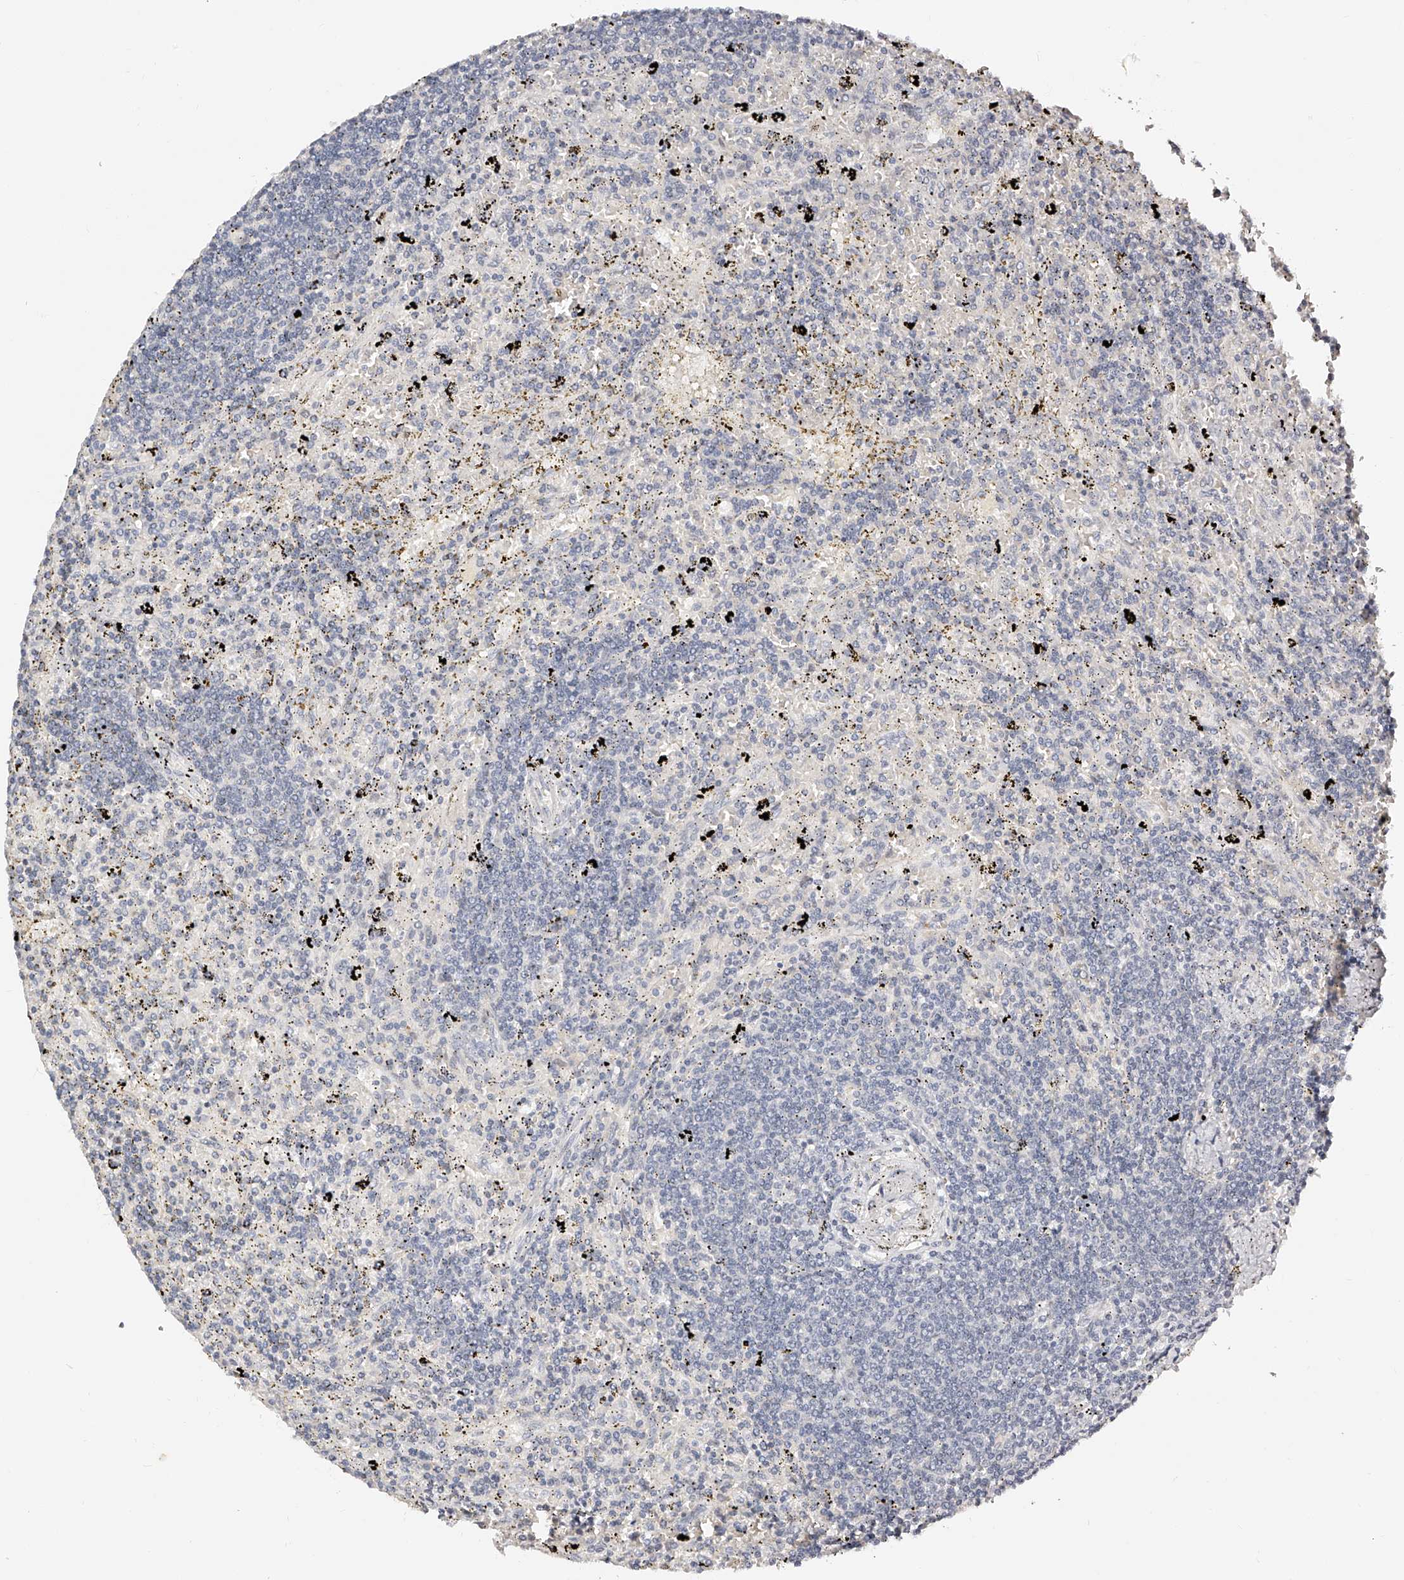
{"staining": {"intensity": "negative", "quantity": "none", "location": "none"}, "tissue": "lymphoma", "cell_type": "Tumor cells", "image_type": "cancer", "snomed": [{"axis": "morphology", "description": "Malignant lymphoma, non-Hodgkin's type, Low grade"}, {"axis": "topography", "description": "Spleen"}], "caption": "DAB immunohistochemical staining of human lymphoma reveals no significant expression in tumor cells.", "gene": "ZNF789", "patient": {"sex": "male", "age": 76}}